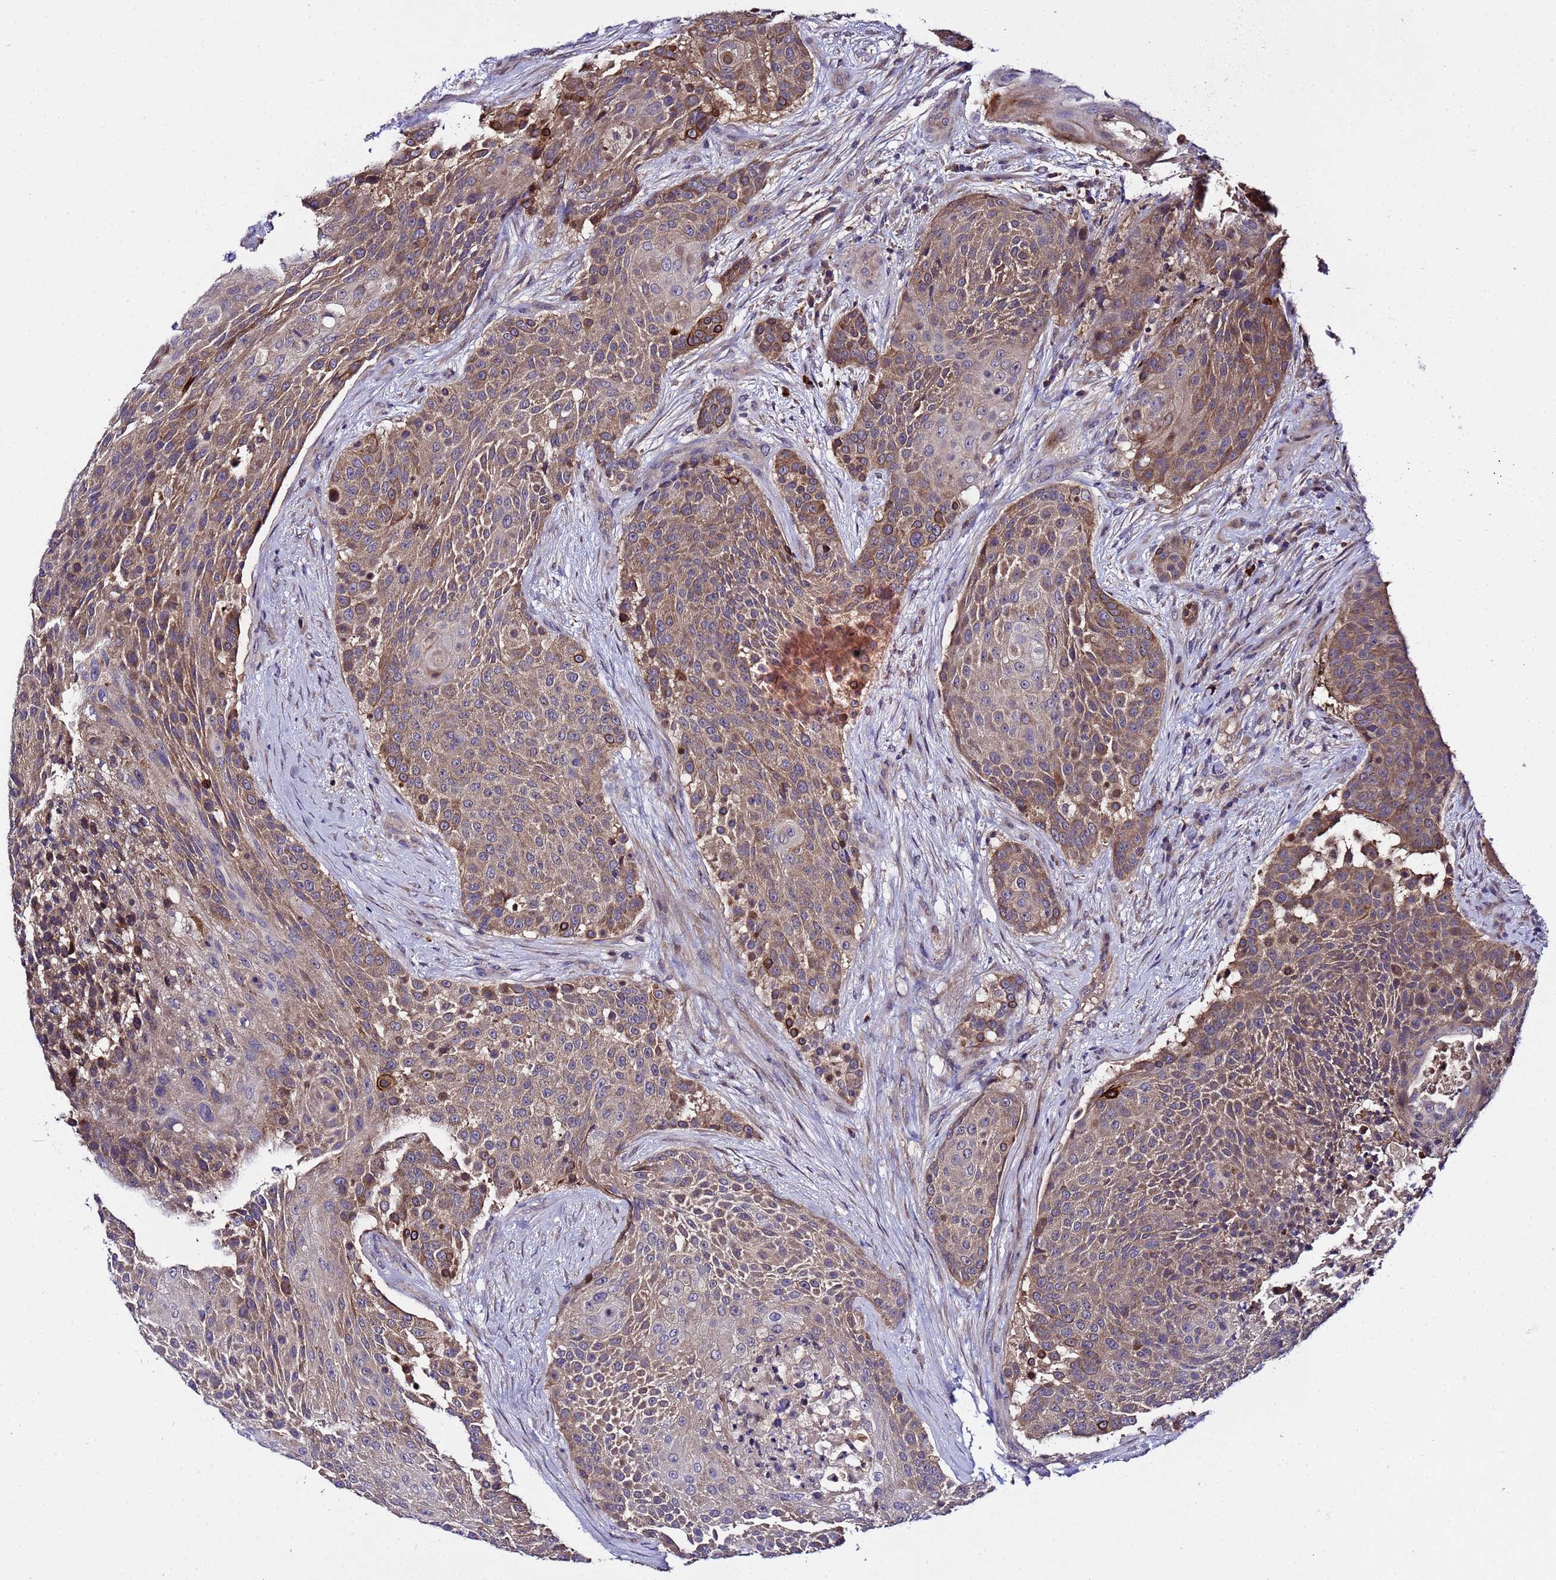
{"staining": {"intensity": "moderate", "quantity": ">75%", "location": "cytoplasmic/membranous"}, "tissue": "urothelial cancer", "cell_type": "Tumor cells", "image_type": "cancer", "snomed": [{"axis": "morphology", "description": "Urothelial carcinoma, High grade"}, {"axis": "topography", "description": "Urinary bladder"}], "caption": "High-grade urothelial carcinoma stained with immunohistochemistry exhibits moderate cytoplasmic/membranous positivity in approximately >75% of tumor cells. The protein of interest is stained brown, and the nuclei are stained in blue (DAB IHC with brightfield microscopy, high magnification).", "gene": "PLXDC2", "patient": {"sex": "female", "age": 63}}